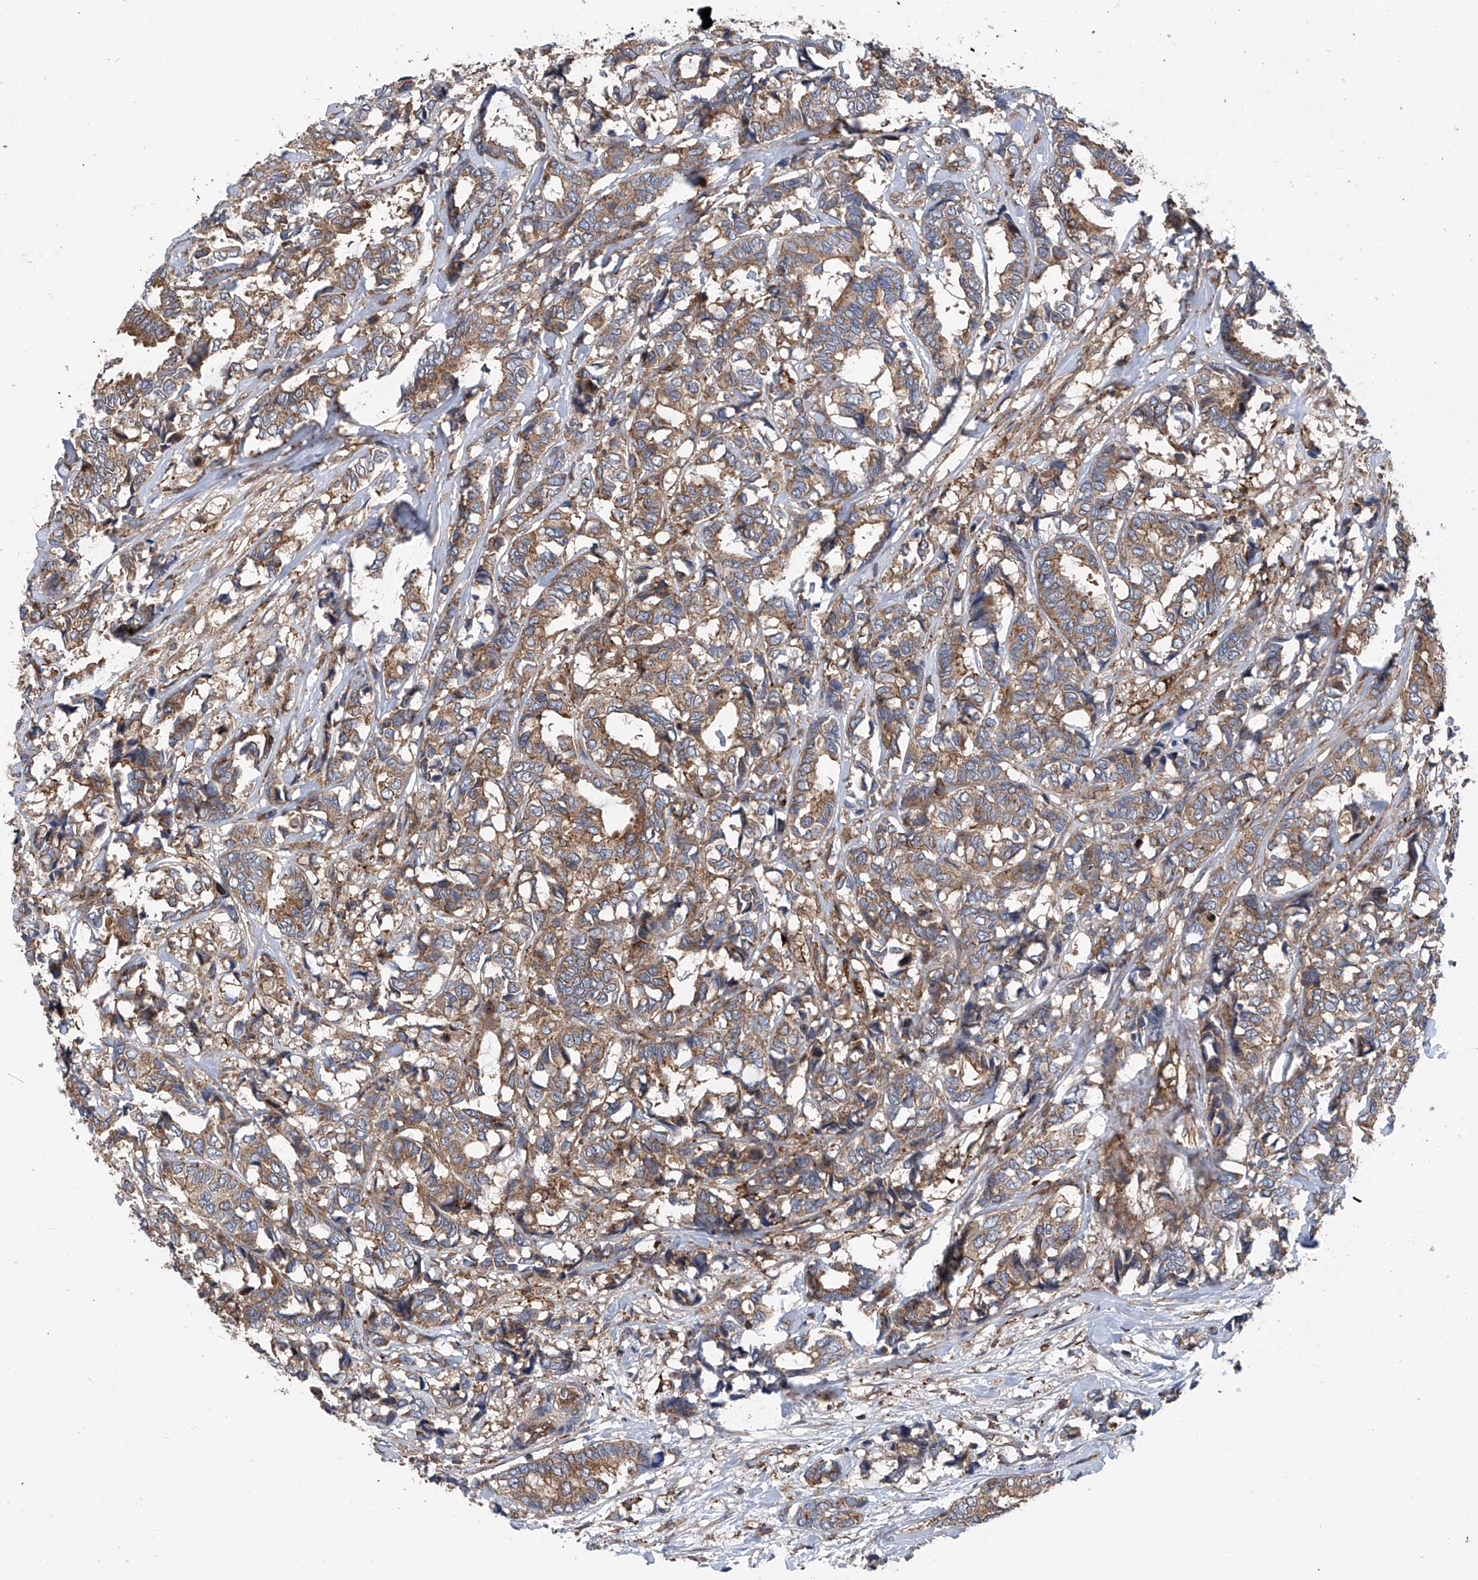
{"staining": {"intensity": "moderate", "quantity": ">75%", "location": "cytoplasmic/membranous"}, "tissue": "breast cancer", "cell_type": "Tumor cells", "image_type": "cancer", "snomed": [{"axis": "morphology", "description": "Duct carcinoma"}, {"axis": "topography", "description": "Breast"}], "caption": "Immunohistochemical staining of breast cancer (intraductal carcinoma) demonstrates medium levels of moderate cytoplasmic/membranous expression in approximately >75% of tumor cells. (Brightfield microscopy of DAB IHC at high magnification).", "gene": "SMAP1", "patient": {"sex": "female", "age": 87}}